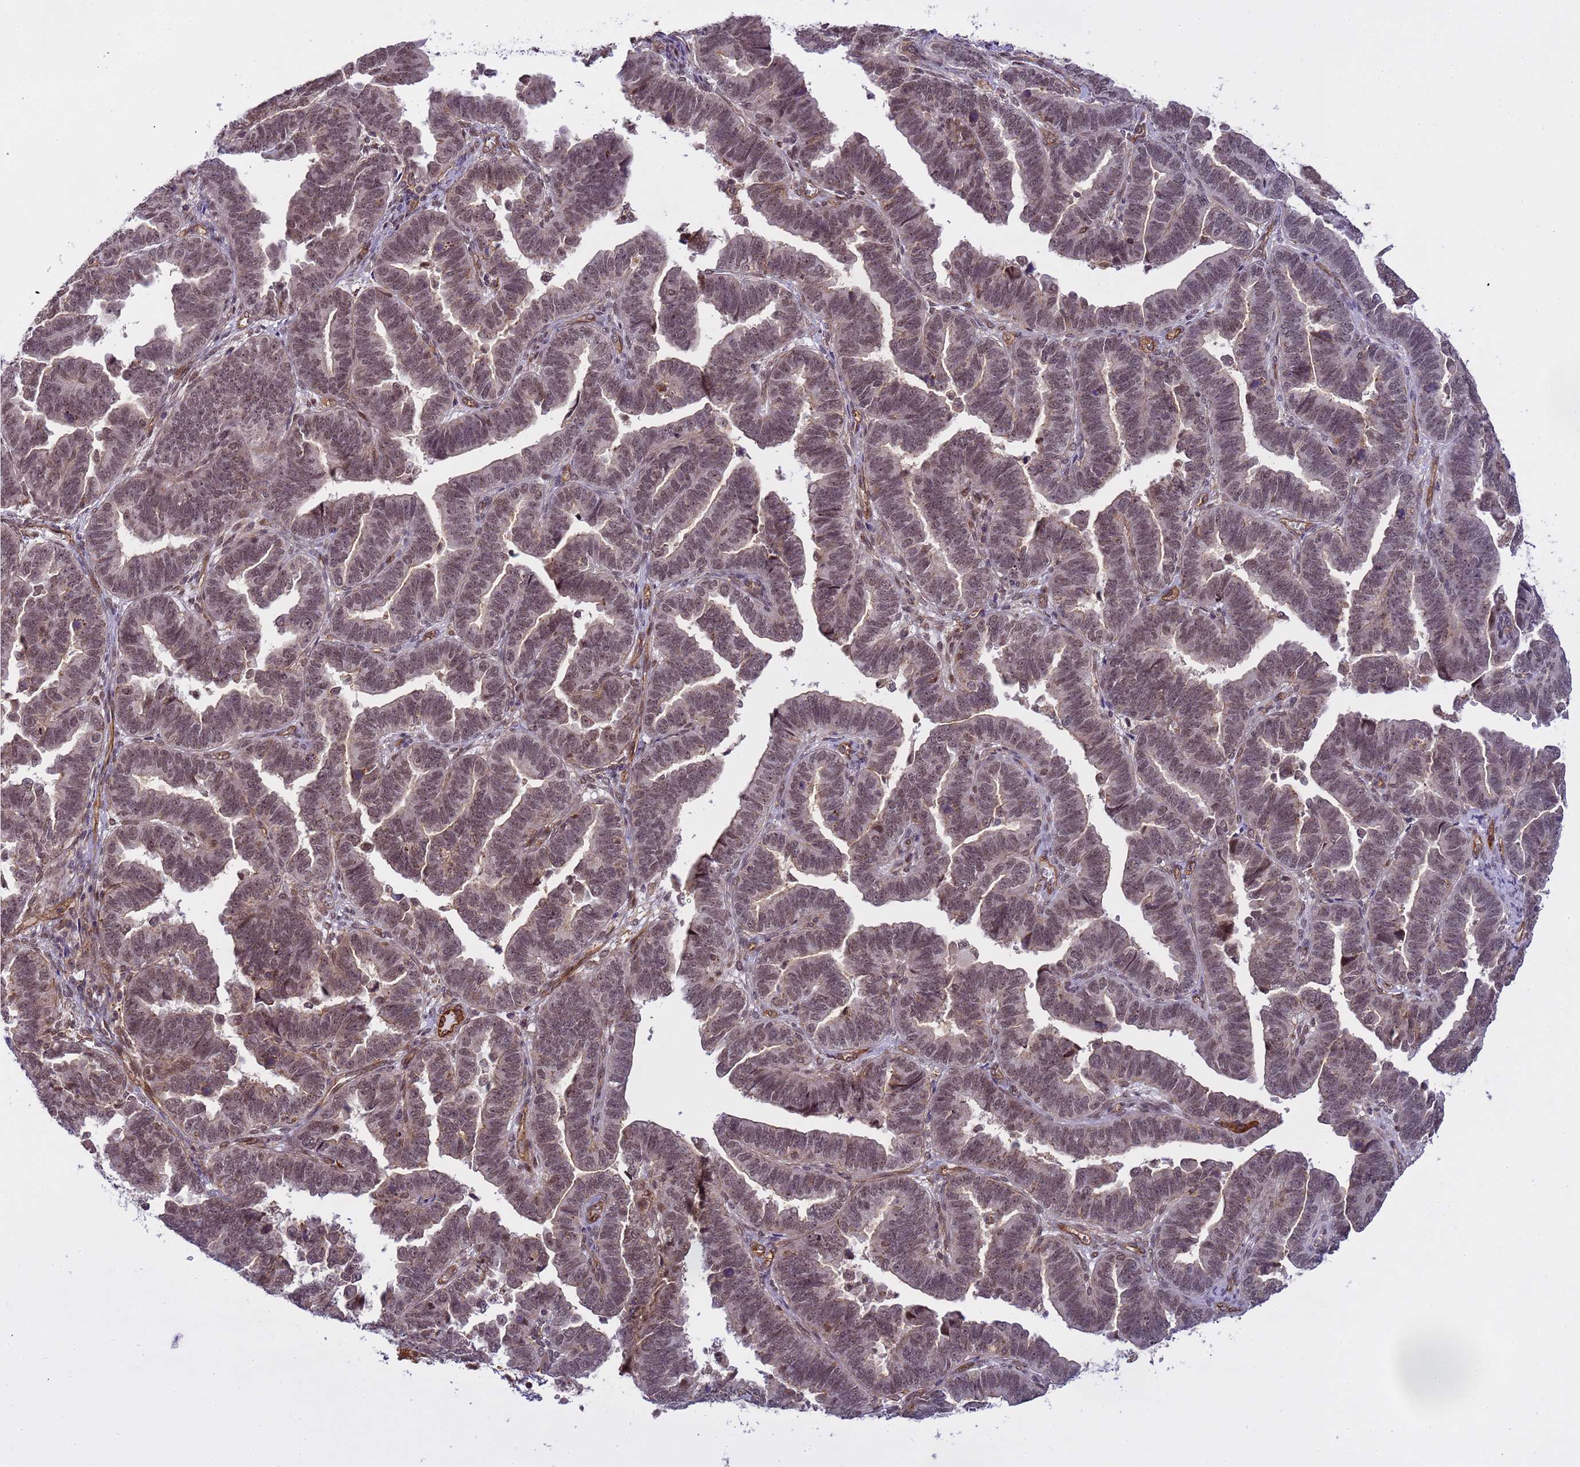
{"staining": {"intensity": "weak", "quantity": ">75%", "location": "nuclear"}, "tissue": "endometrial cancer", "cell_type": "Tumor cells", "image_type": "cancer", "snomed": [{"axis": "morphology", "description": "Adenocarcinoma, NOS"}, {"axis": "topography", "description": "Endometrium"}], "caption": "A brown stain shows weak nuclear positivity of a protein in human endometrial cancer tumor cells. Using DAB (3,3'-diaminobenzidine) (brown) and hematoxylin (blue) stains, captured at high magnification using brightfield microscopy.", "gene": "EMC2", "patient": {"sex": "female", "age": 75}}